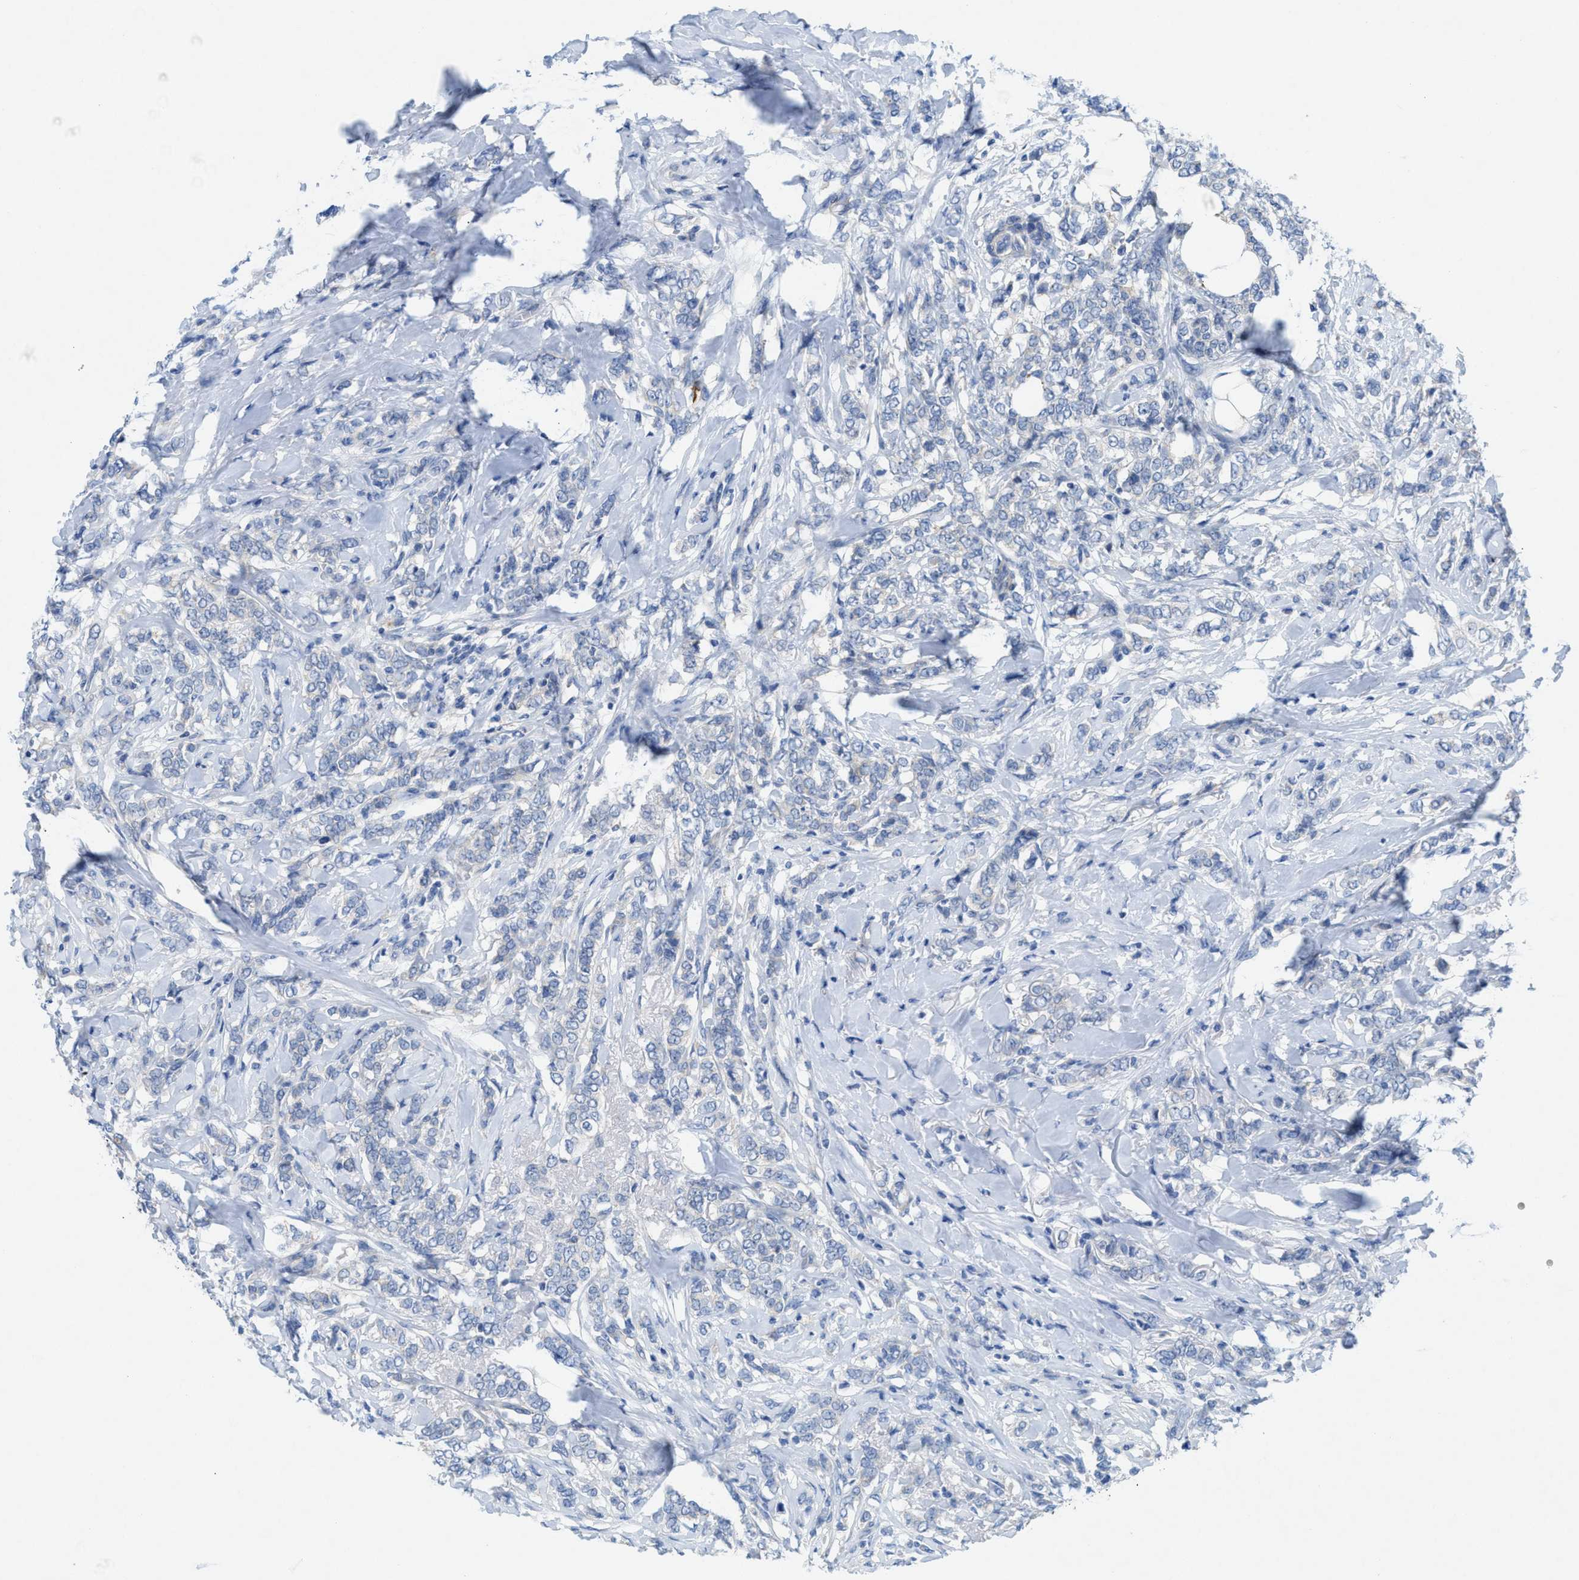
{"staining": {"intensity": "negative", "quantity": "none", "location": "none"}, "tissue": "breast cancer", "cell_type": "Tumor cells", "image_type": "cancer", "snomed": [{"axis": "morphology", "description": "Lobular carcinoma"}, {"axis": "topography", "description": "Skin"}, {"axis": "topography", "description": "Breast"}], "caption": "Tumor cells are negative for protein expression in human breast cancer (lobular carcinoma). (Immunohistochemistry, brightfield microscopy, high magnification).", "gene": "CMTM1", "patient": {"sex": "female", "age": 46}}